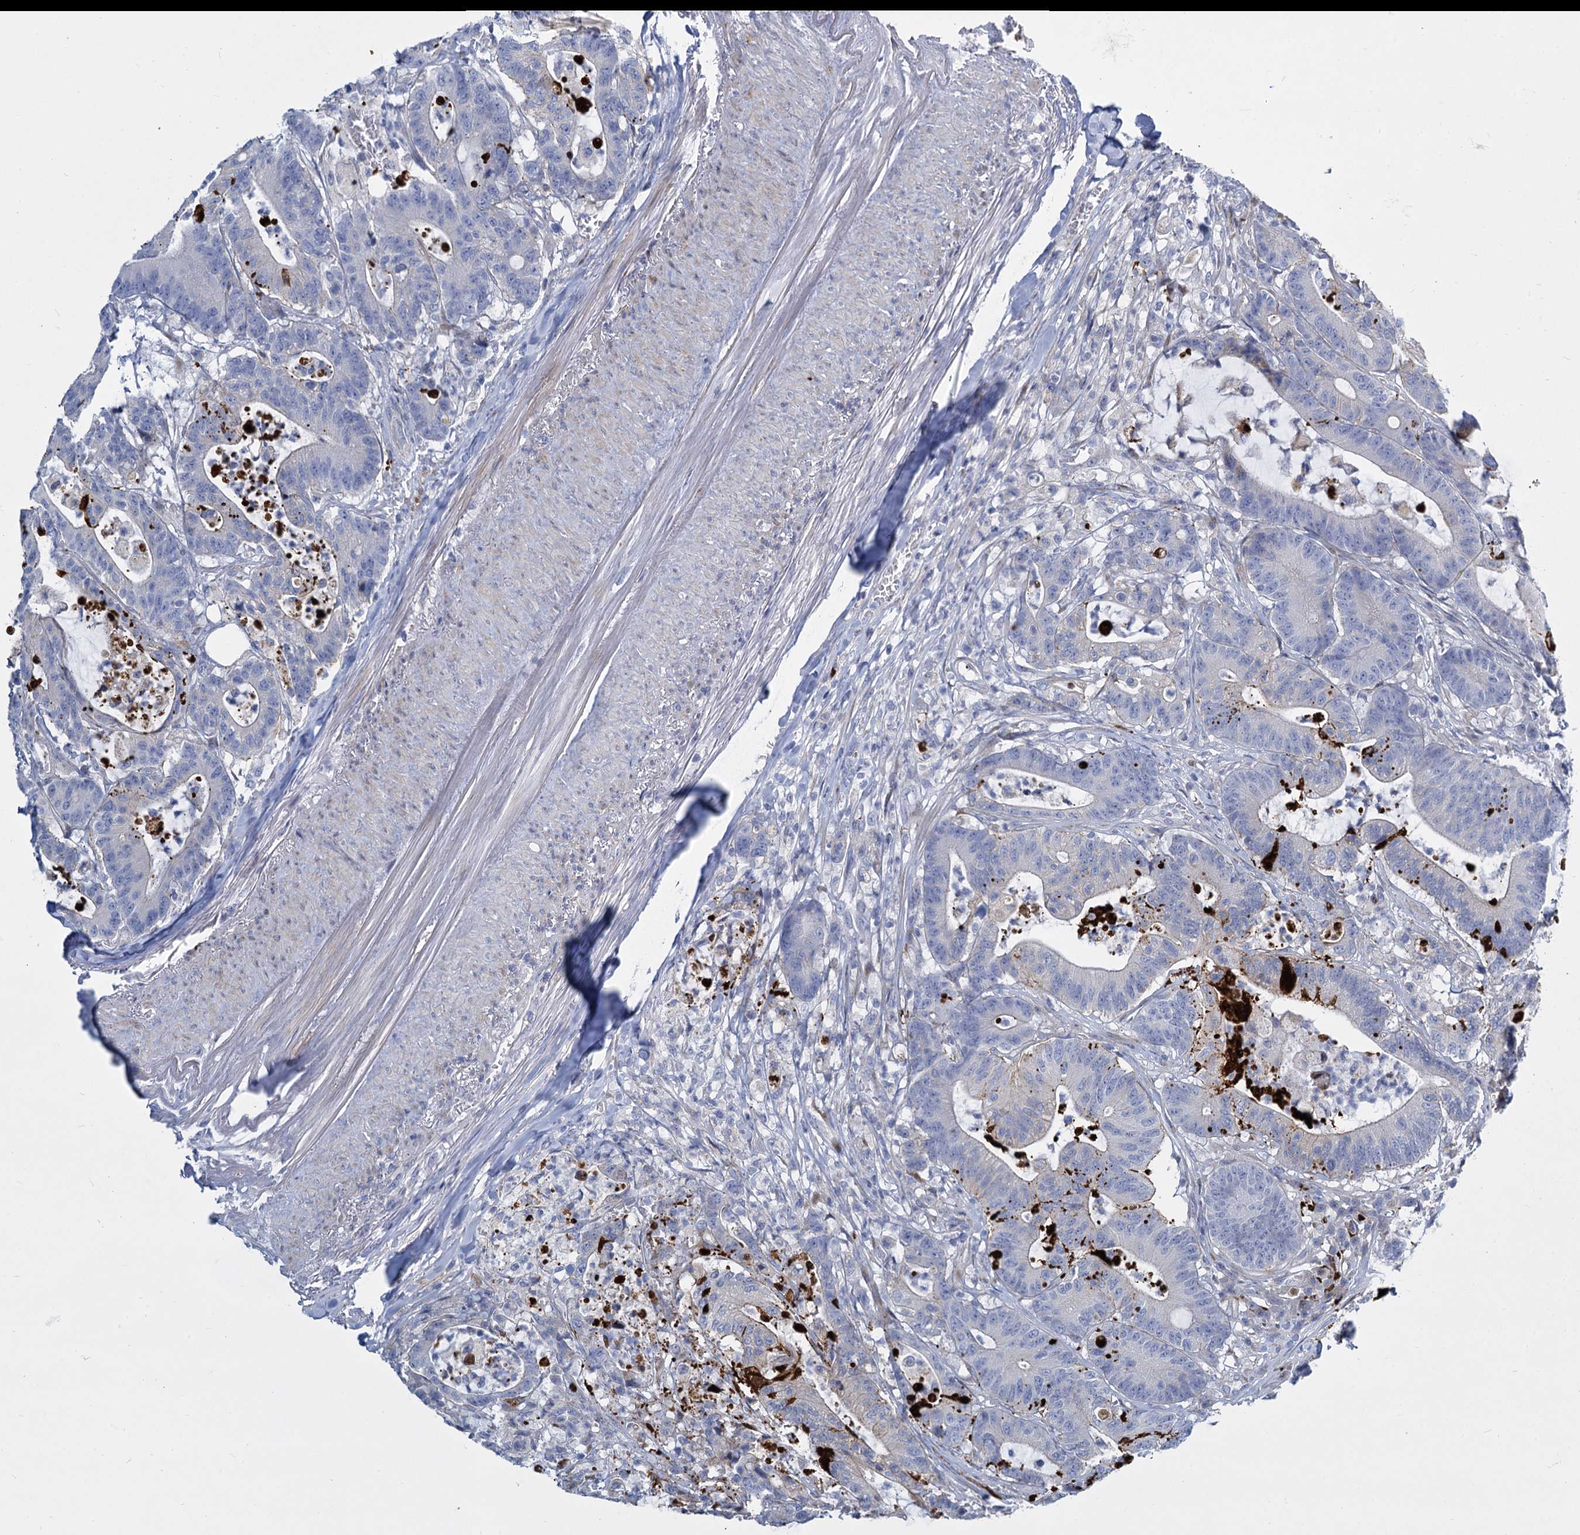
{"staining": {"intensity": "negative", "quantity": "none", "location": "none"}, "tissue": "colorectal cancer", "cell_type": "Tumor cells", "image_type": "cancer", "snomed": [{"axis": "morphology", "description": "Adenocarcinoma, NOS"}, {"axis": "topography", "description": "Colon"}], "caption": "Protein analysis of colorectal cancer reveals no significant staining in tumor cells.", "gene": "TRIM77", "patient": {"sex": "female", "age": 84}}